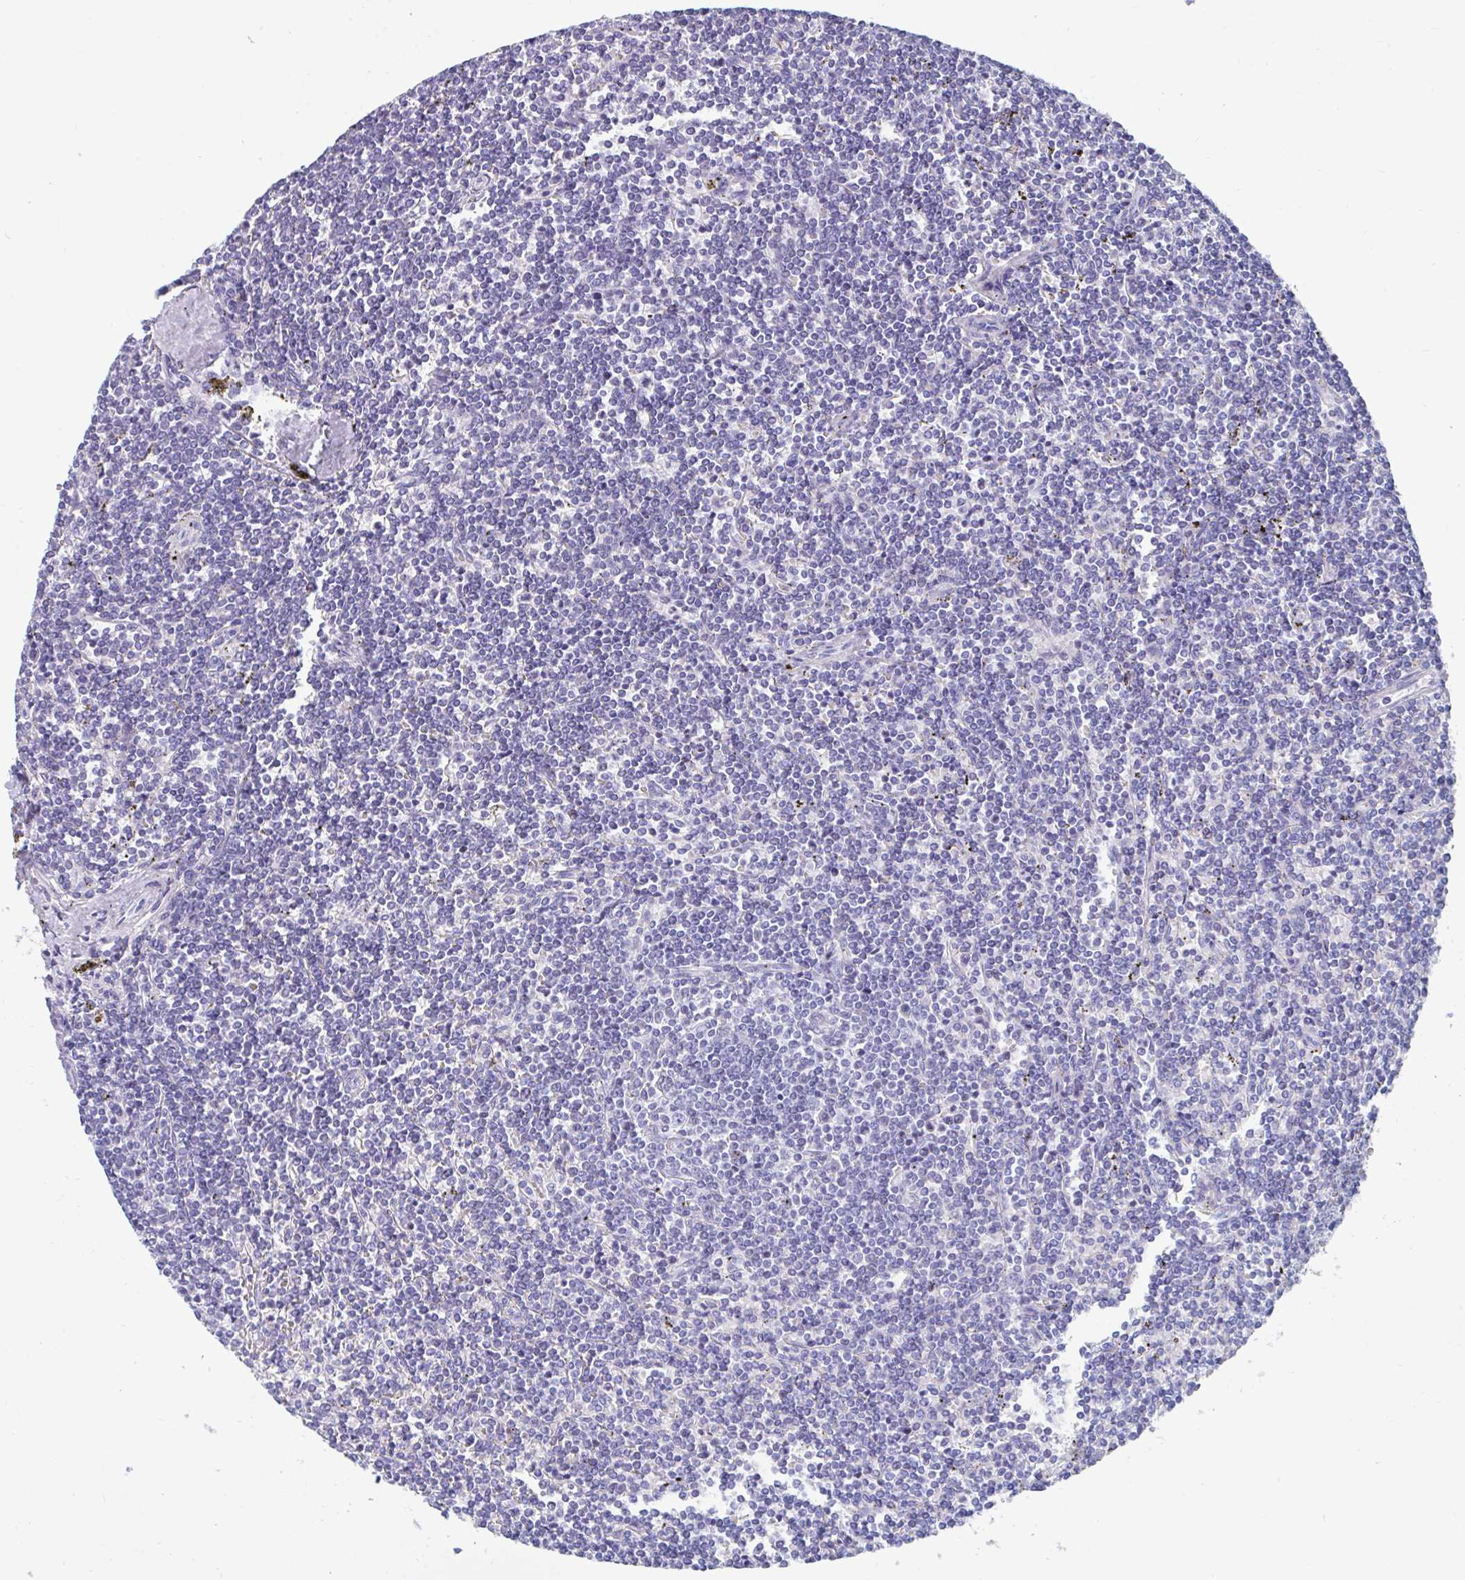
{"staining": {"intensity": "negative", "quantity": "none", "location": "none"}, "tissue": "lymphoma", "cell_type": "Tumor cells", "image_type": "cancer", "snomed": [{"axis": "morphology", "description": "Malignant lymphoma, non-Hodgkin's type, Low grade"}, {"axis": "topography", "description": "Spleen"}], "caption": "There is no significant positivity in tumor cells of malignant lymphoma, non-Hodgkin's type (low-grade).", "gene": "GKN2", "patient": {"sex": "male", "age": 78}}